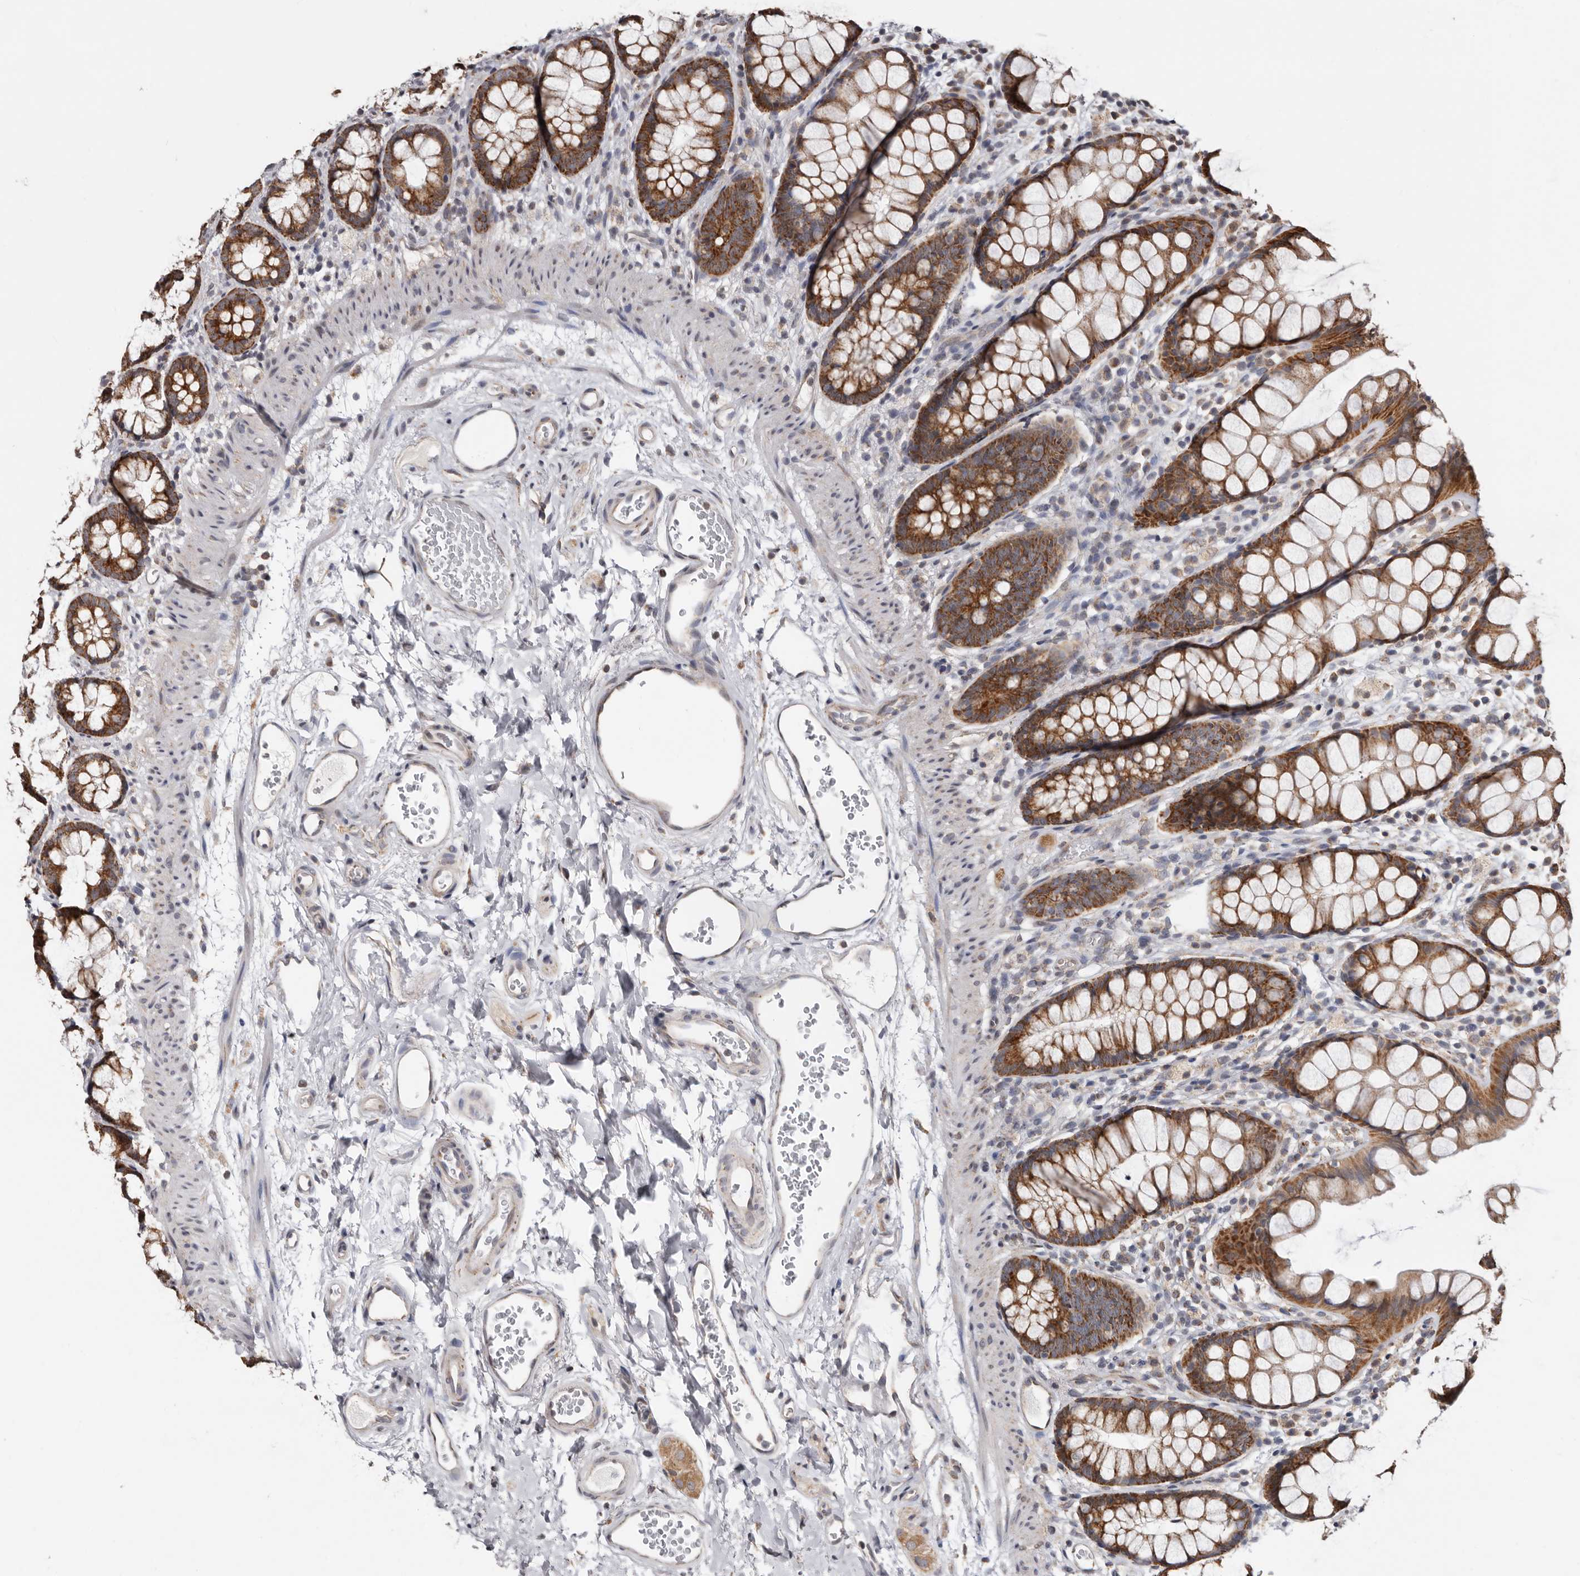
{"staining": {"intensity": "moderate", "quantity": ">75%", "location": "cytoplasmic/membranous"}, "tissue": "rectum", "cell_type": "Glandular cells", "image_type": "normal", "snomed": [{"axis": "morphology", "description": "Normal tissue, NOS"}, {"axis": "topography", "description": "Rectum"}], "caption": "Protein staining displays moderate cytoplasmic/membranous expression in approximately >75% of glandular cells in unremarkable rectum.", "gene": "MRPL18", "patient": {"sex": "female", "age": 65}}